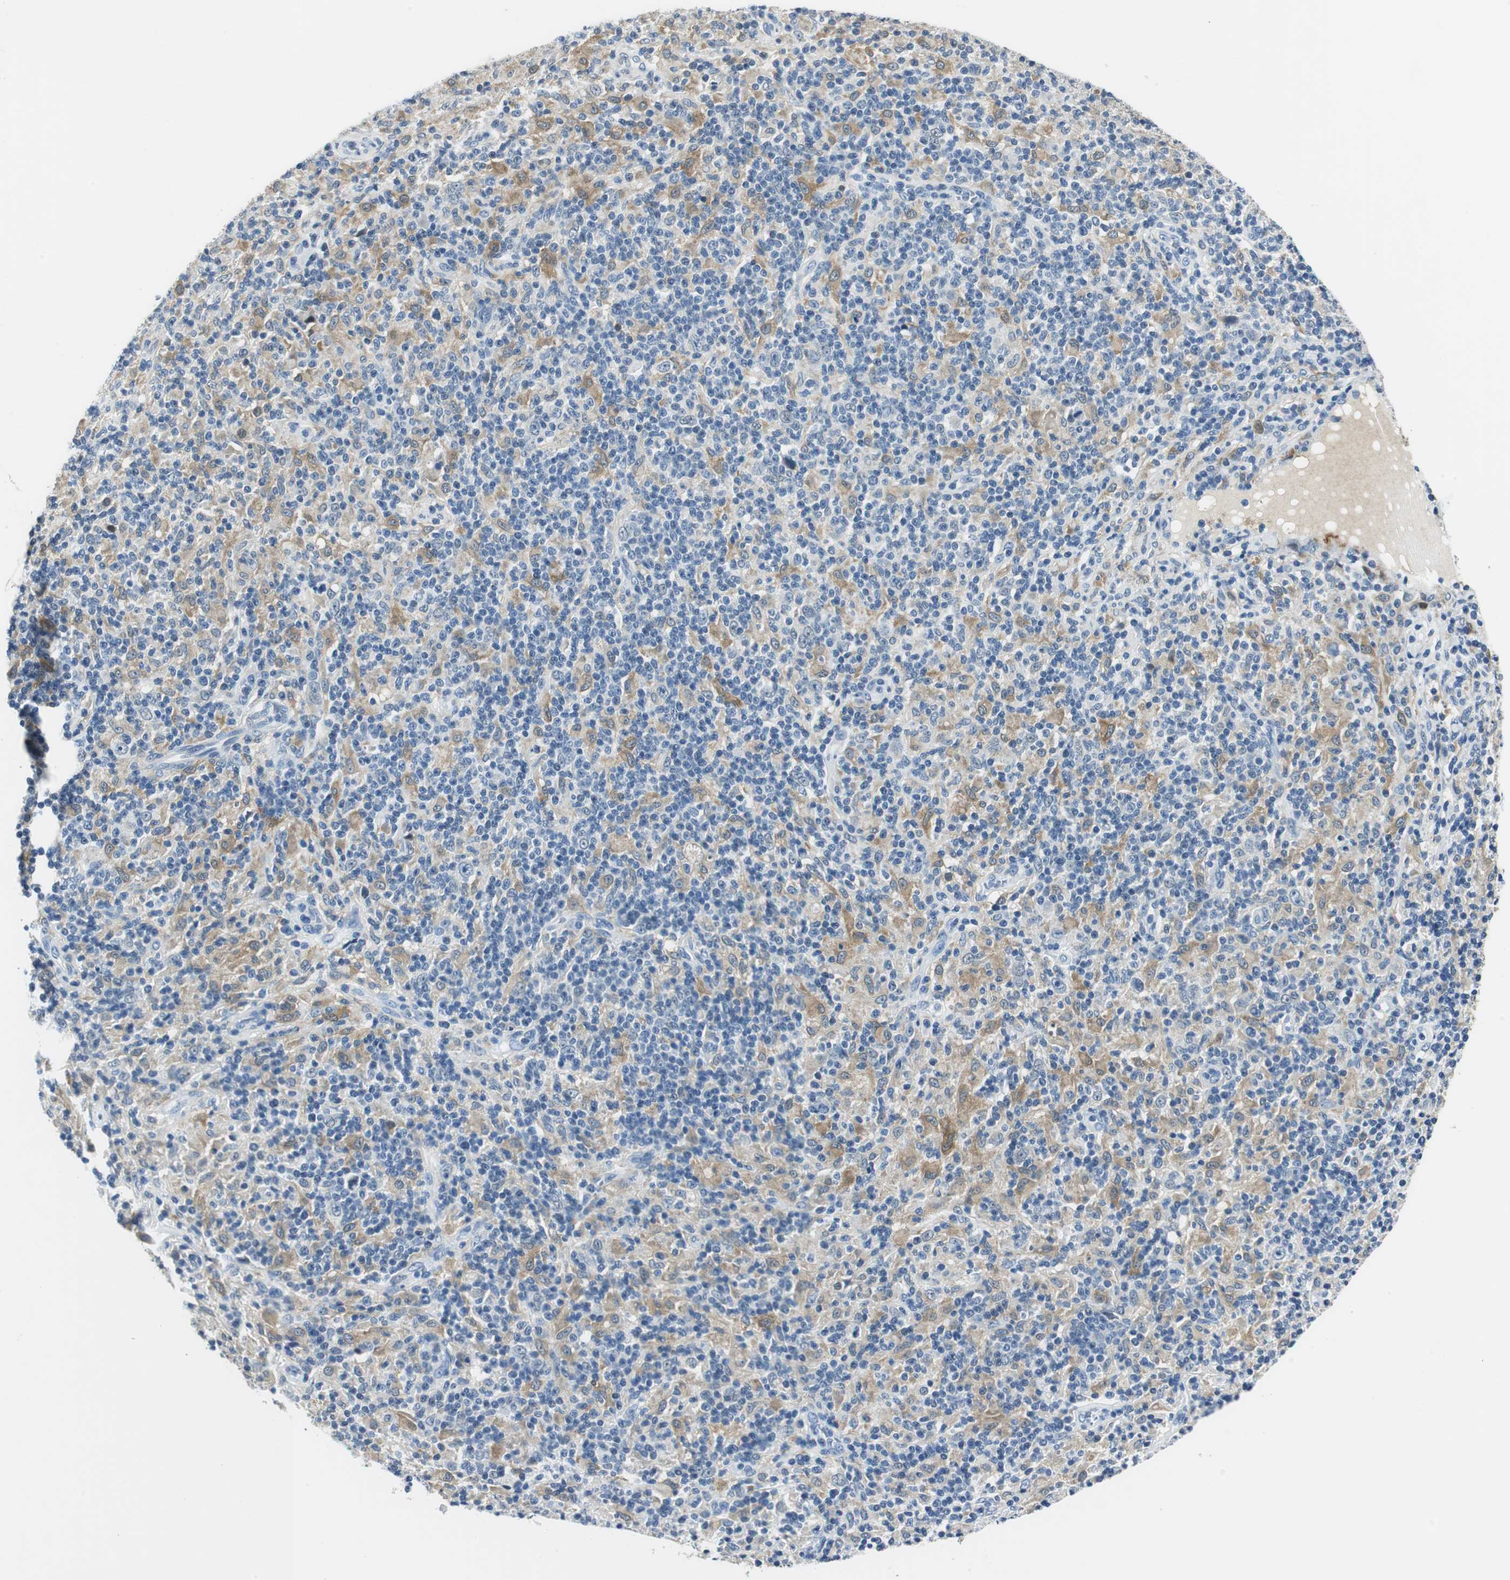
{"staining": {"intensity": "negative", "quantity": "none", "location": "none"}, "tissue": "lymphoma", "cell_type": "Tumor cells", "image_type": "cancer", "snomed": [{"axis": "morphology", "description": "Hodgkin's disease, NOS"}, {"axis": "topography", "description": "Lymph node"}], "caption": "A high-resolution image shows immunohistochemistry (IHC) staining of Hodgkin's disease, which shows no significant positivity in tumor cells.", "gene": "ME1", "patient": {"sex": "male", "age": 70}}